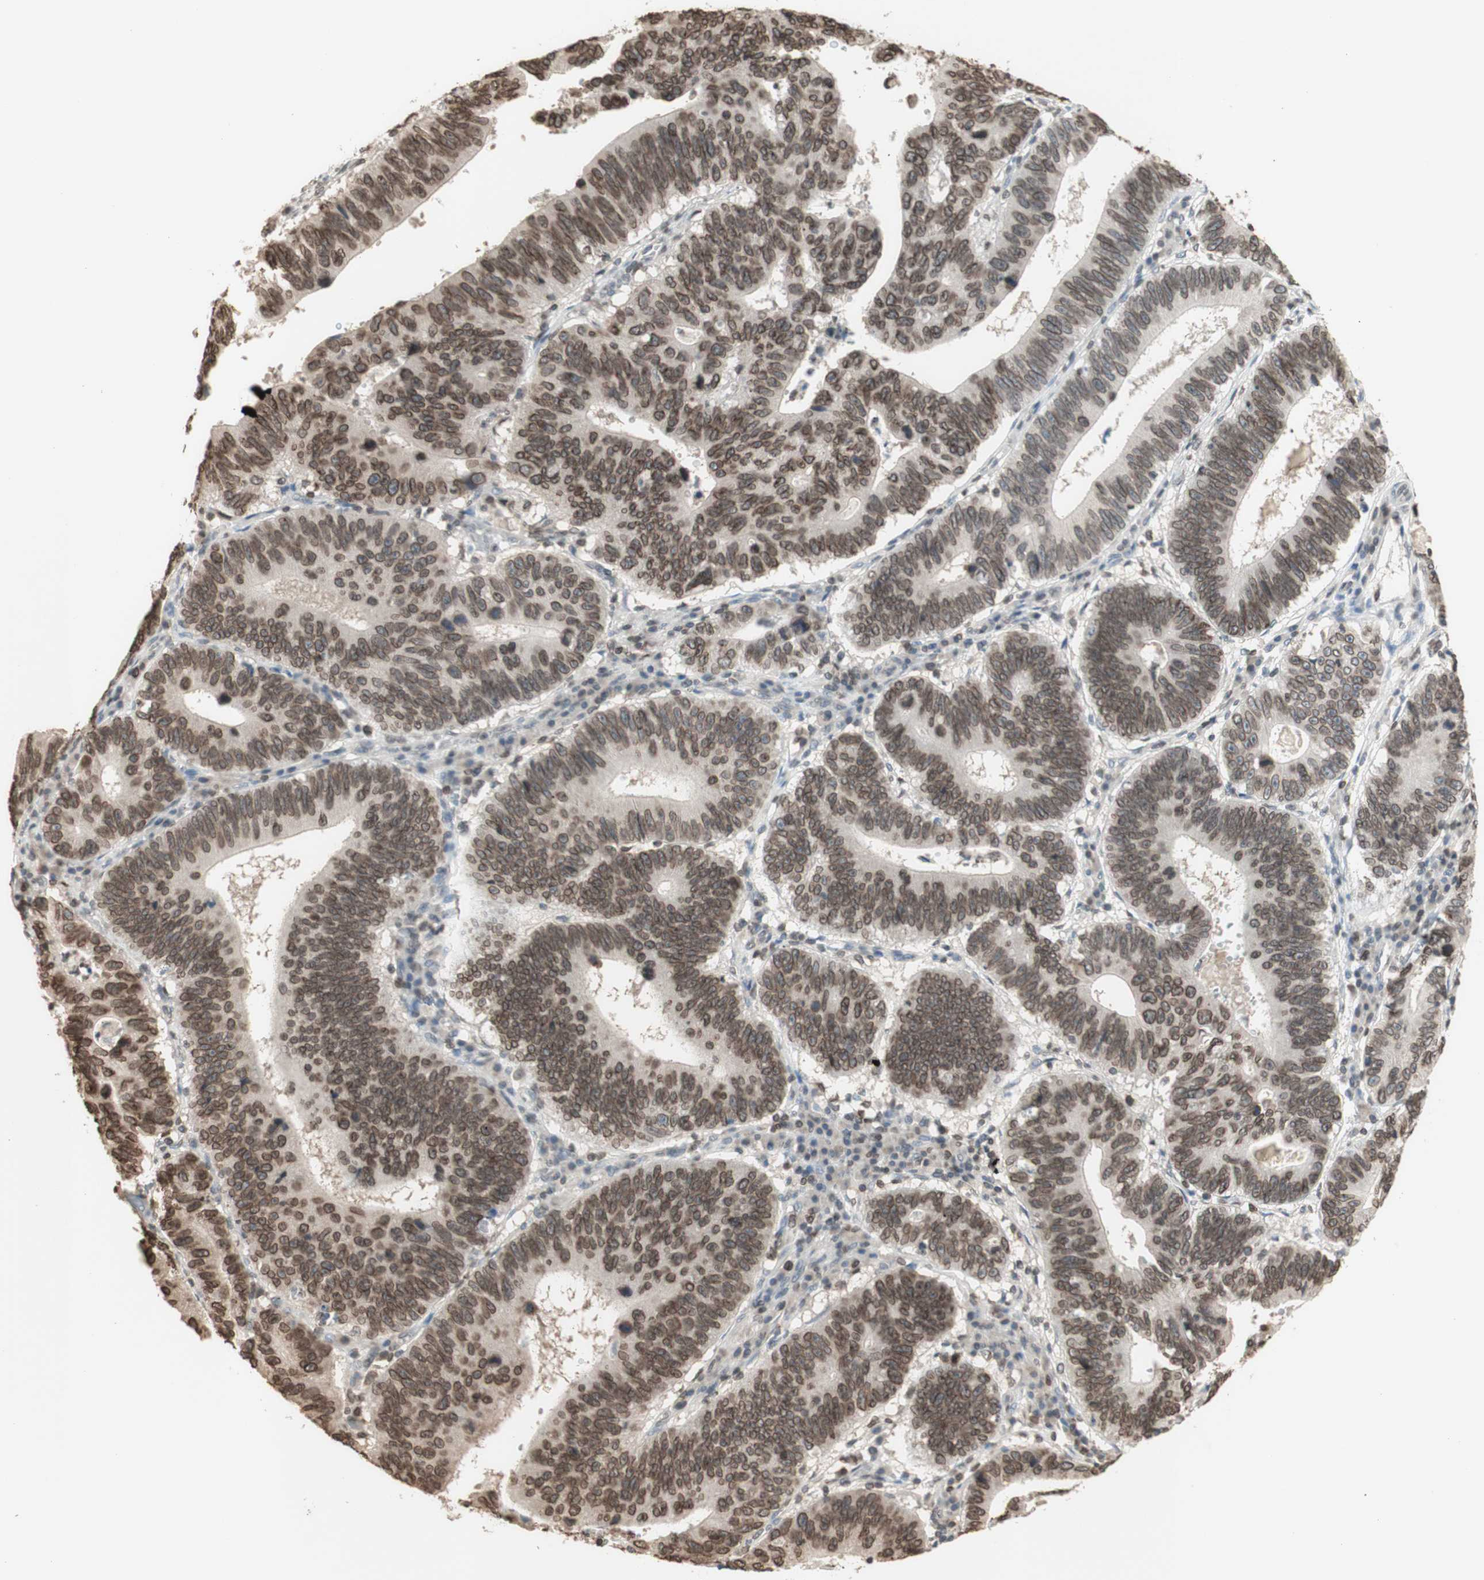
{"staining": {"intensity": "moderate", "quantity": ">75%", "location": "cytoplasmic/membranous,nuclear"}, "tissue": "stomach cancer", "cell_type": "Tumor cells", "image_type": "cancer", "snomed": [{"axis": "morphology", "description": "Adenocarcinoma, NOS"}, {"axis": "topography", "description": "Stomach"}], "caption": "Immunohistochemical staining of stomach cancer (adenocarcinoma) exhibits medium levels of moderate cytoplasmic/membranous and nuclear expression in about >75% of tumor cells.", "gene": "TMPO", "patient": {"sex": "male", "age": 59}}